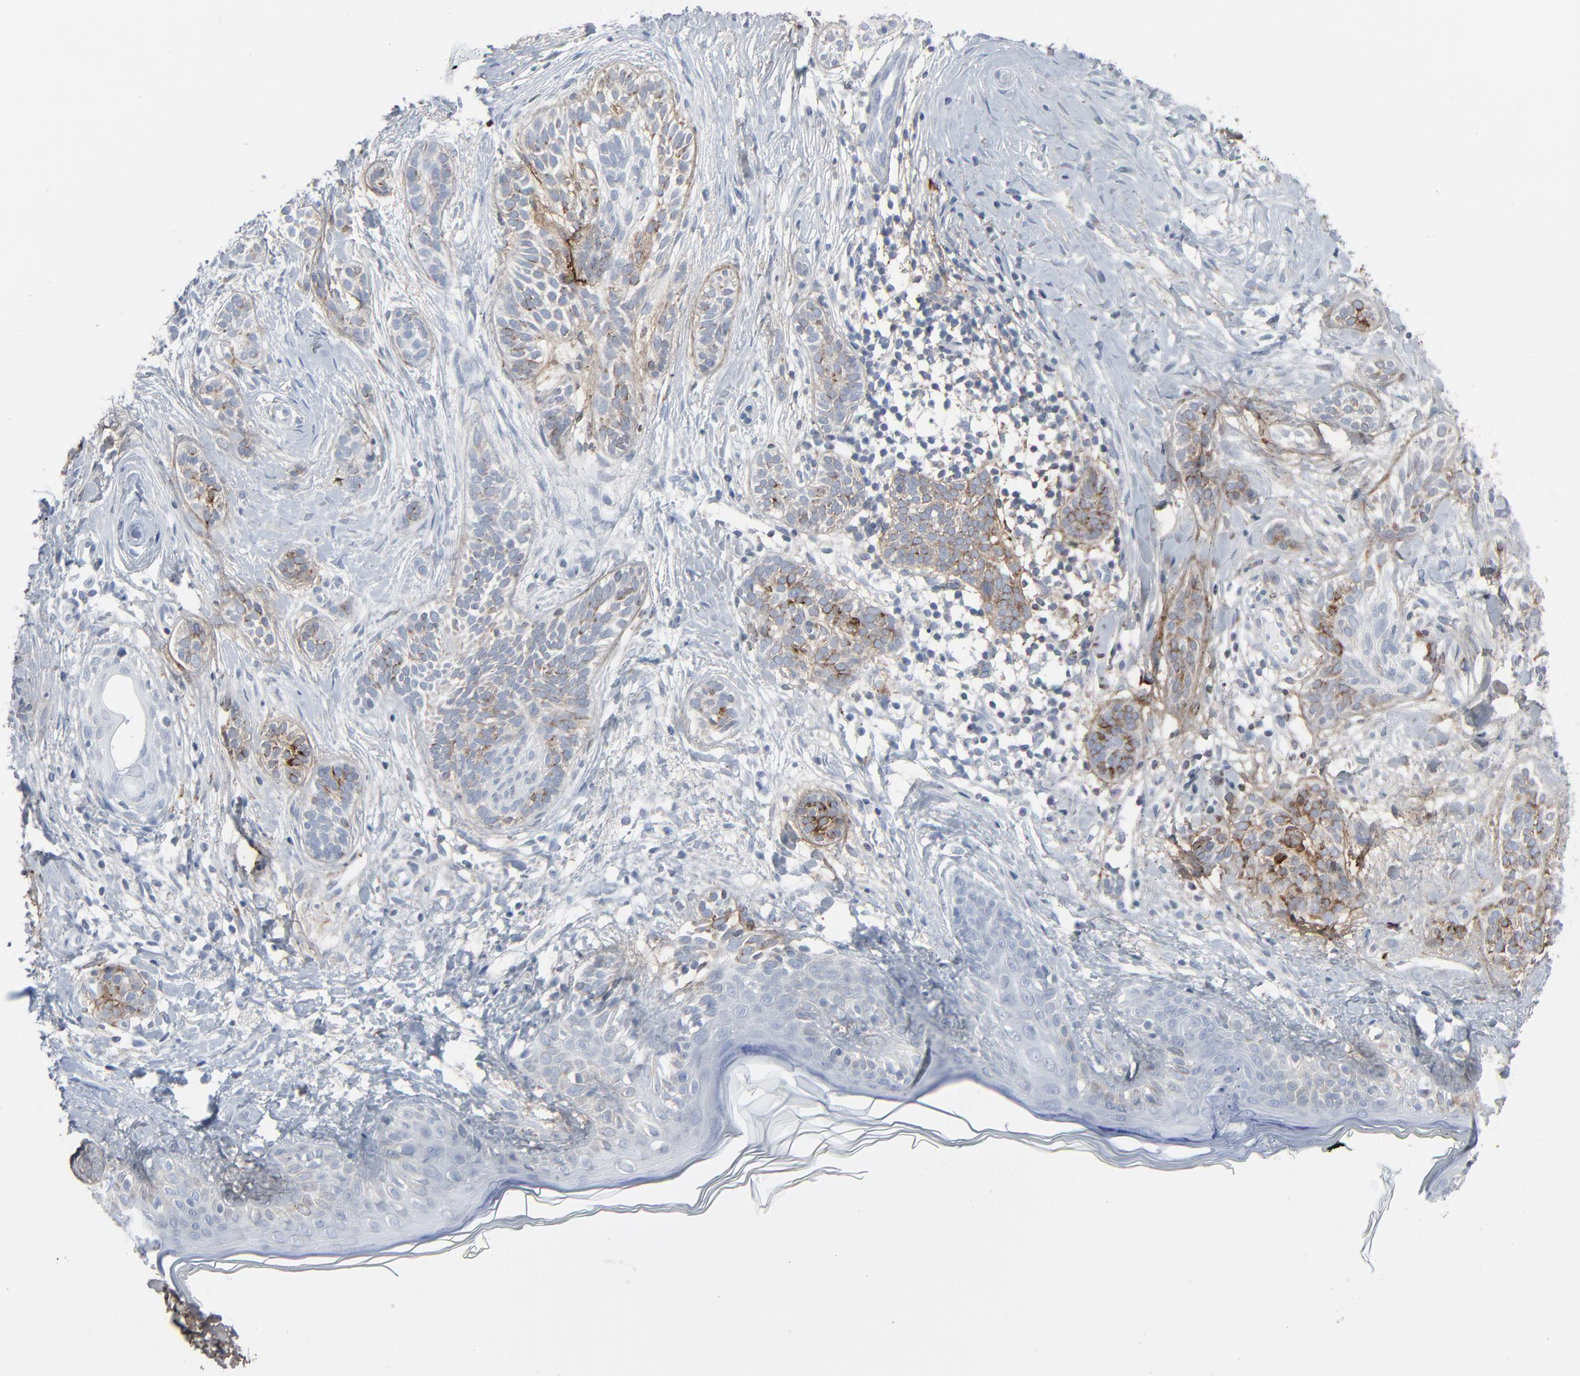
{"staining": {"intensity": "moderate", "quantity": "25%-75%", "location": "cytoplasmic/membranous"}, "tissue": "skin cancer", "cell_type": "Tumor cells", "image_type": "cancer", "snomed": [{"axis": "morphology", "description": "Normal tissue, NOS"}, {"axis": "morphology", "description": "Basal cell carcinoma"}, {"axis": "topography", "description": "Skin"}], "caption": "Protein expression analysis of skin cancer (basal cell carcinoma) shows moderate cytoplasmic/membranous staining in about 25%-75% of tumor cells.", "gene": "BGN", "patient": {"sex": "male", "age": 63}}